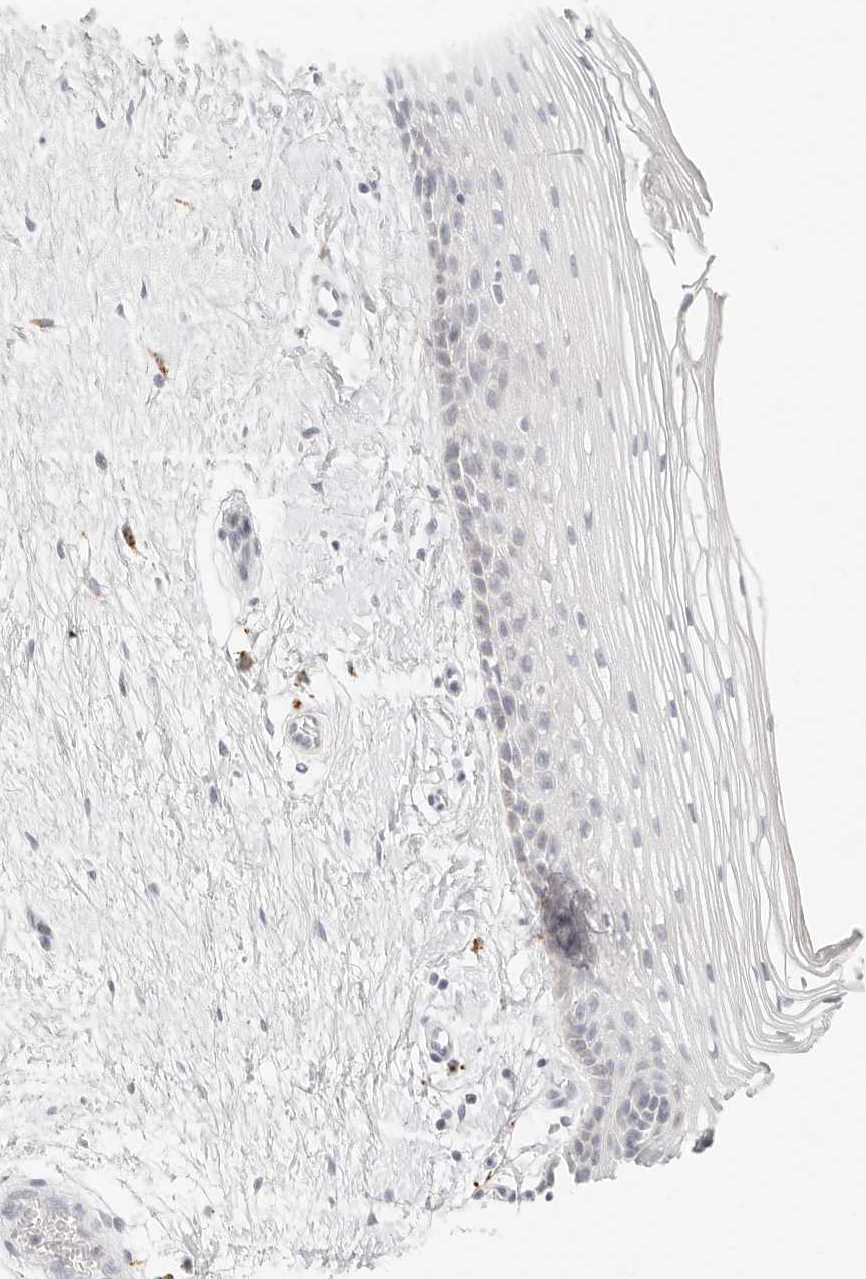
{"staining": {"intensity": "weak", "quantity": "<25%", "location": "cytoplasmic/membranous"}, "tissue": "vagina", "cell_type": "Squamous epithelial cells", "image_type": "normal", "snomed": [{"axis": "morphology", "description": "Normal tissue, NOS"}, {"axis": "topography", "description": "Vagina"}], "caption": "Immunohistochemical staining of benign vagina demonstrates no significant expression in squamous epithelial cells.", "gene": "RNASET2", "patient": {"sex": "female", "age": 46}}